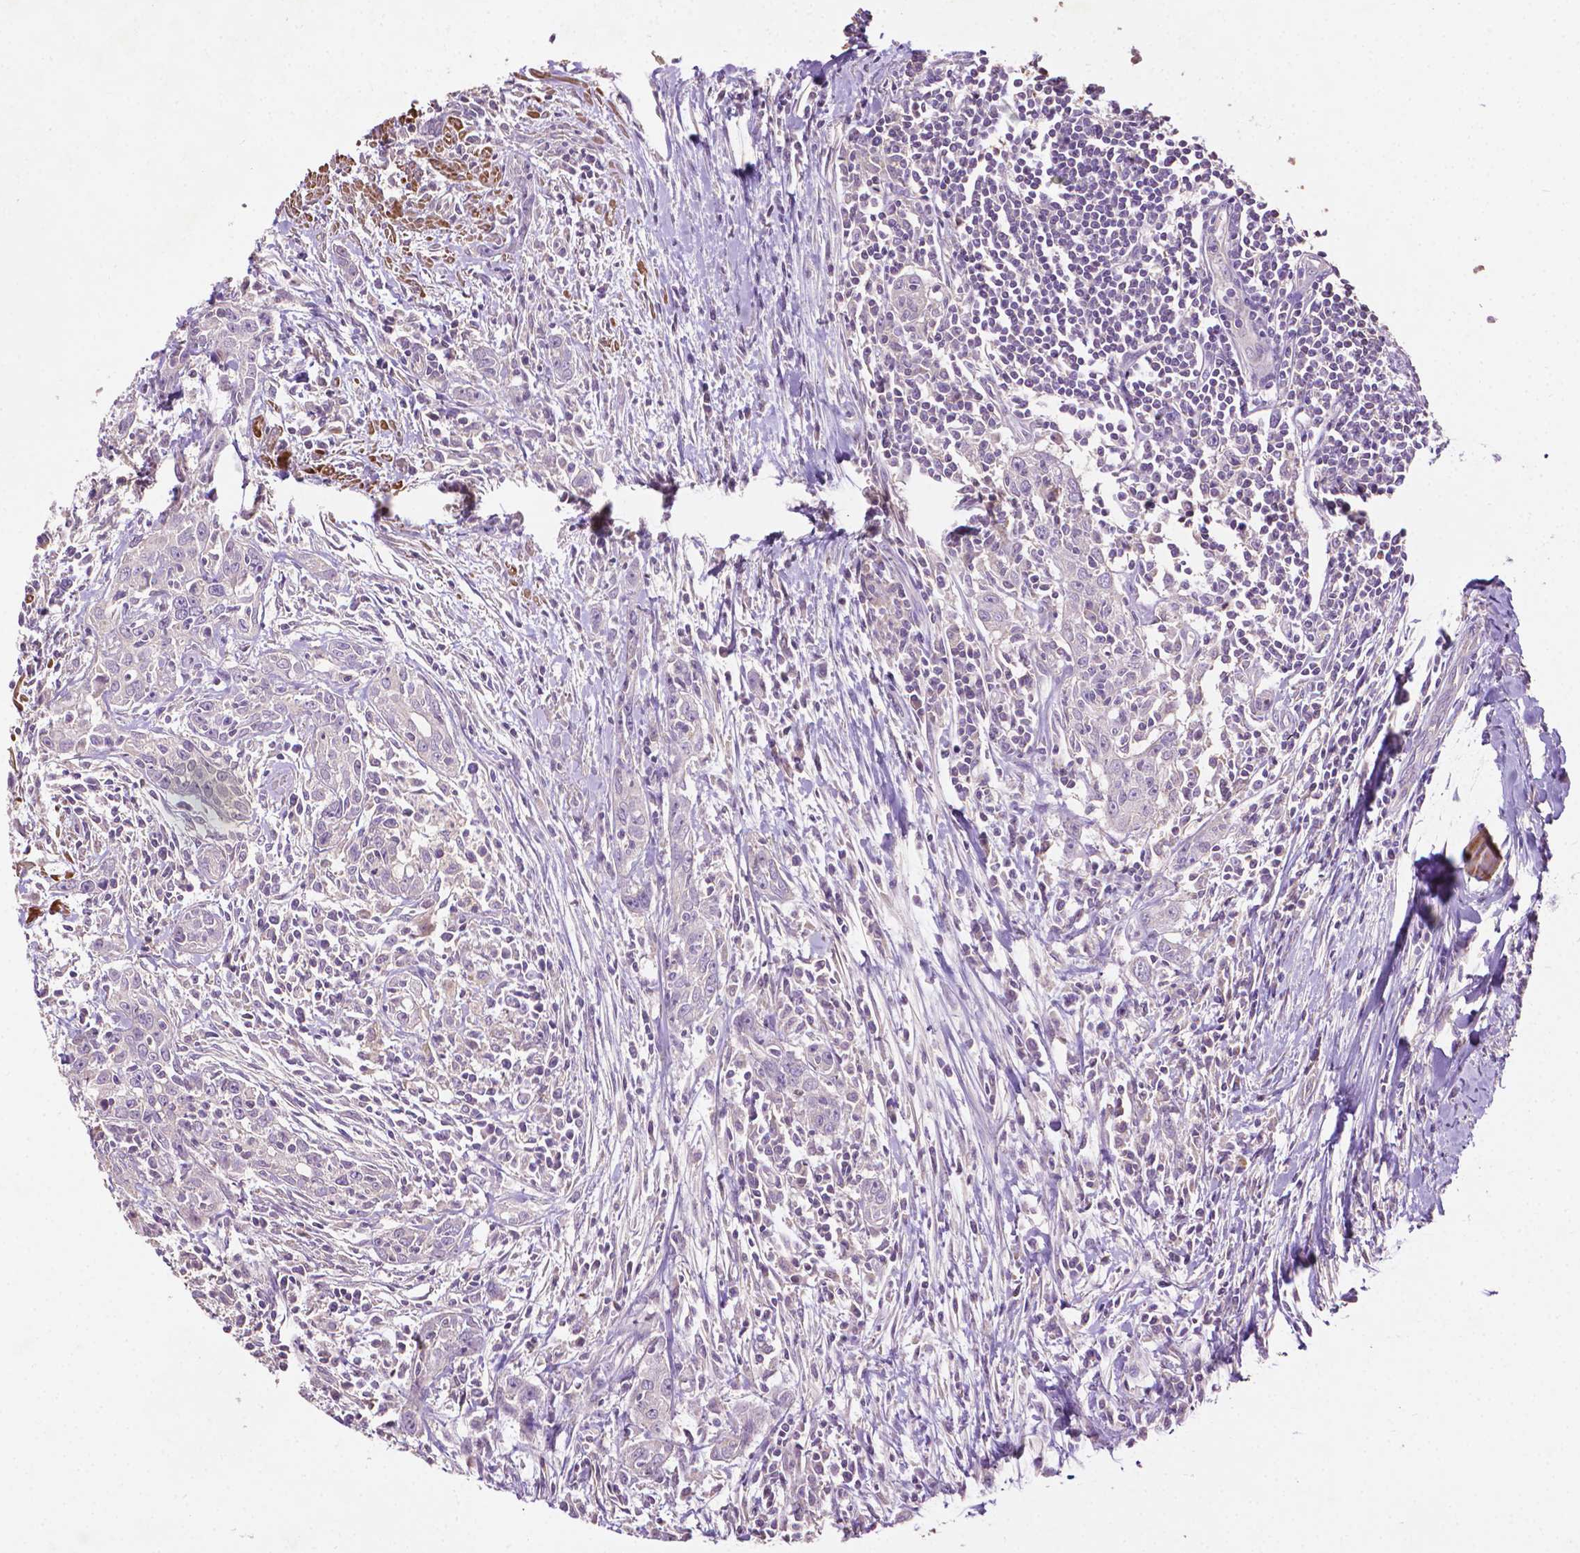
{"staining": {"intensity": "negative", "quantity": "none", "location": "none"}, "tissue": "urothelial cancer", "cell_type": "Tumor cells", "image_type": "cancer", "snomed": [{"axis": "morphology", "description": "Urothelial carcinoma, High grade"}, {"axis": "topography", "description": "Urinary bladder"}], "caption": "Immunohistochemistry micrograph of neoplastic tissue: high-grade urothelial carcinoma stained with DAB displays no significant protein positivity in tumor cells.", "gene": "LRR1", "patient": {"sex": "male", "age": 83}}